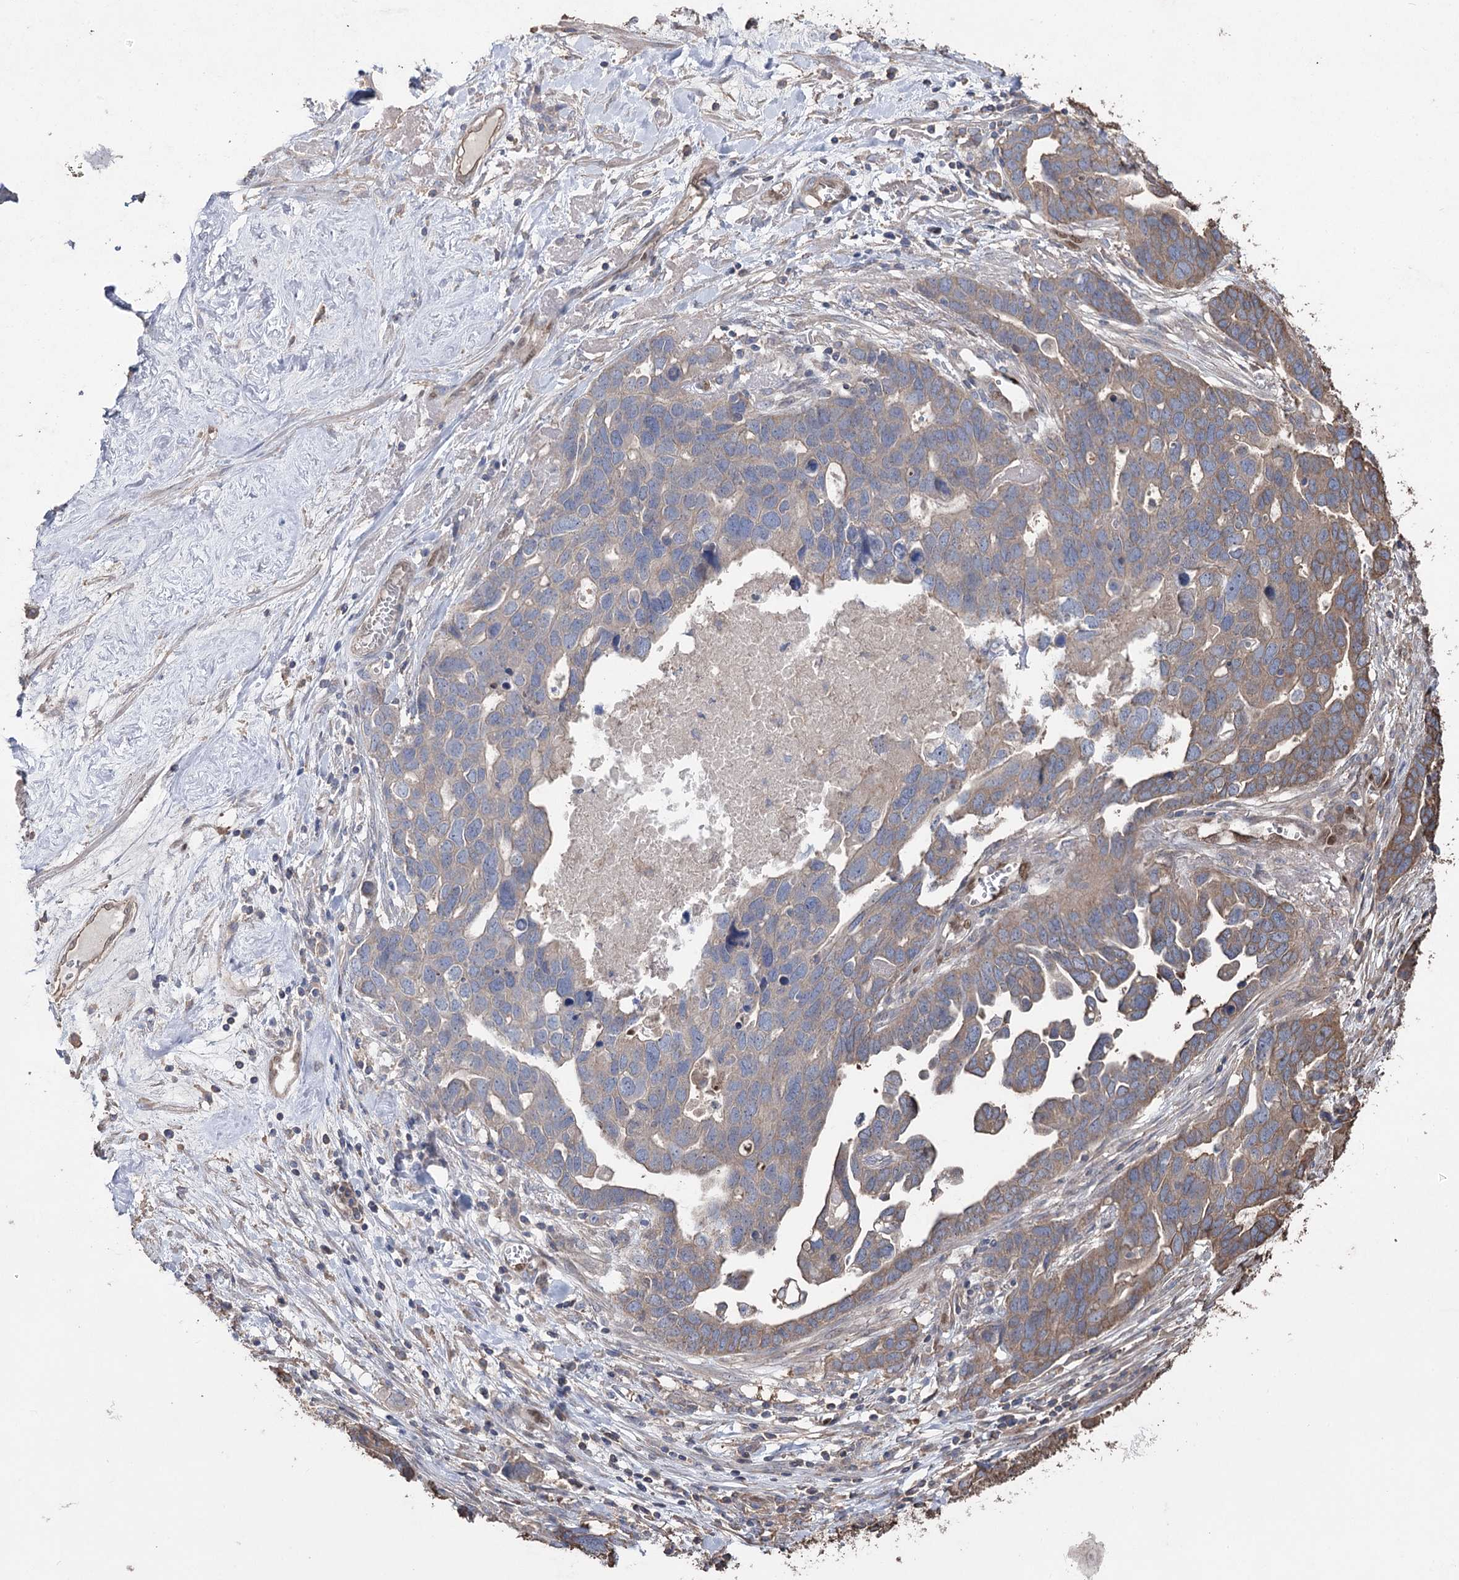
{"staining": {"intensity": "weak", "quantity": "25%-75%", "location": "cytoplasmic/membranous"}, "tissue": "ovarian cancer", "cell_type": "Tumor cells", "image_type": "cancer", "snomed": [{"axis": "morphology", "description": "Cystadenocarcinoma, serous, NOS"}, {"axis": "topography", "description": "Ovary"}], "caption": "The image shows a brown stain indicating the presence of a protein in the cytoplasmic/membranous of tumor cells in serous cystadenocarcinoma (ovarian).", "gene": "FAM13B", "patient": {"sex": "female", "age": 54}}